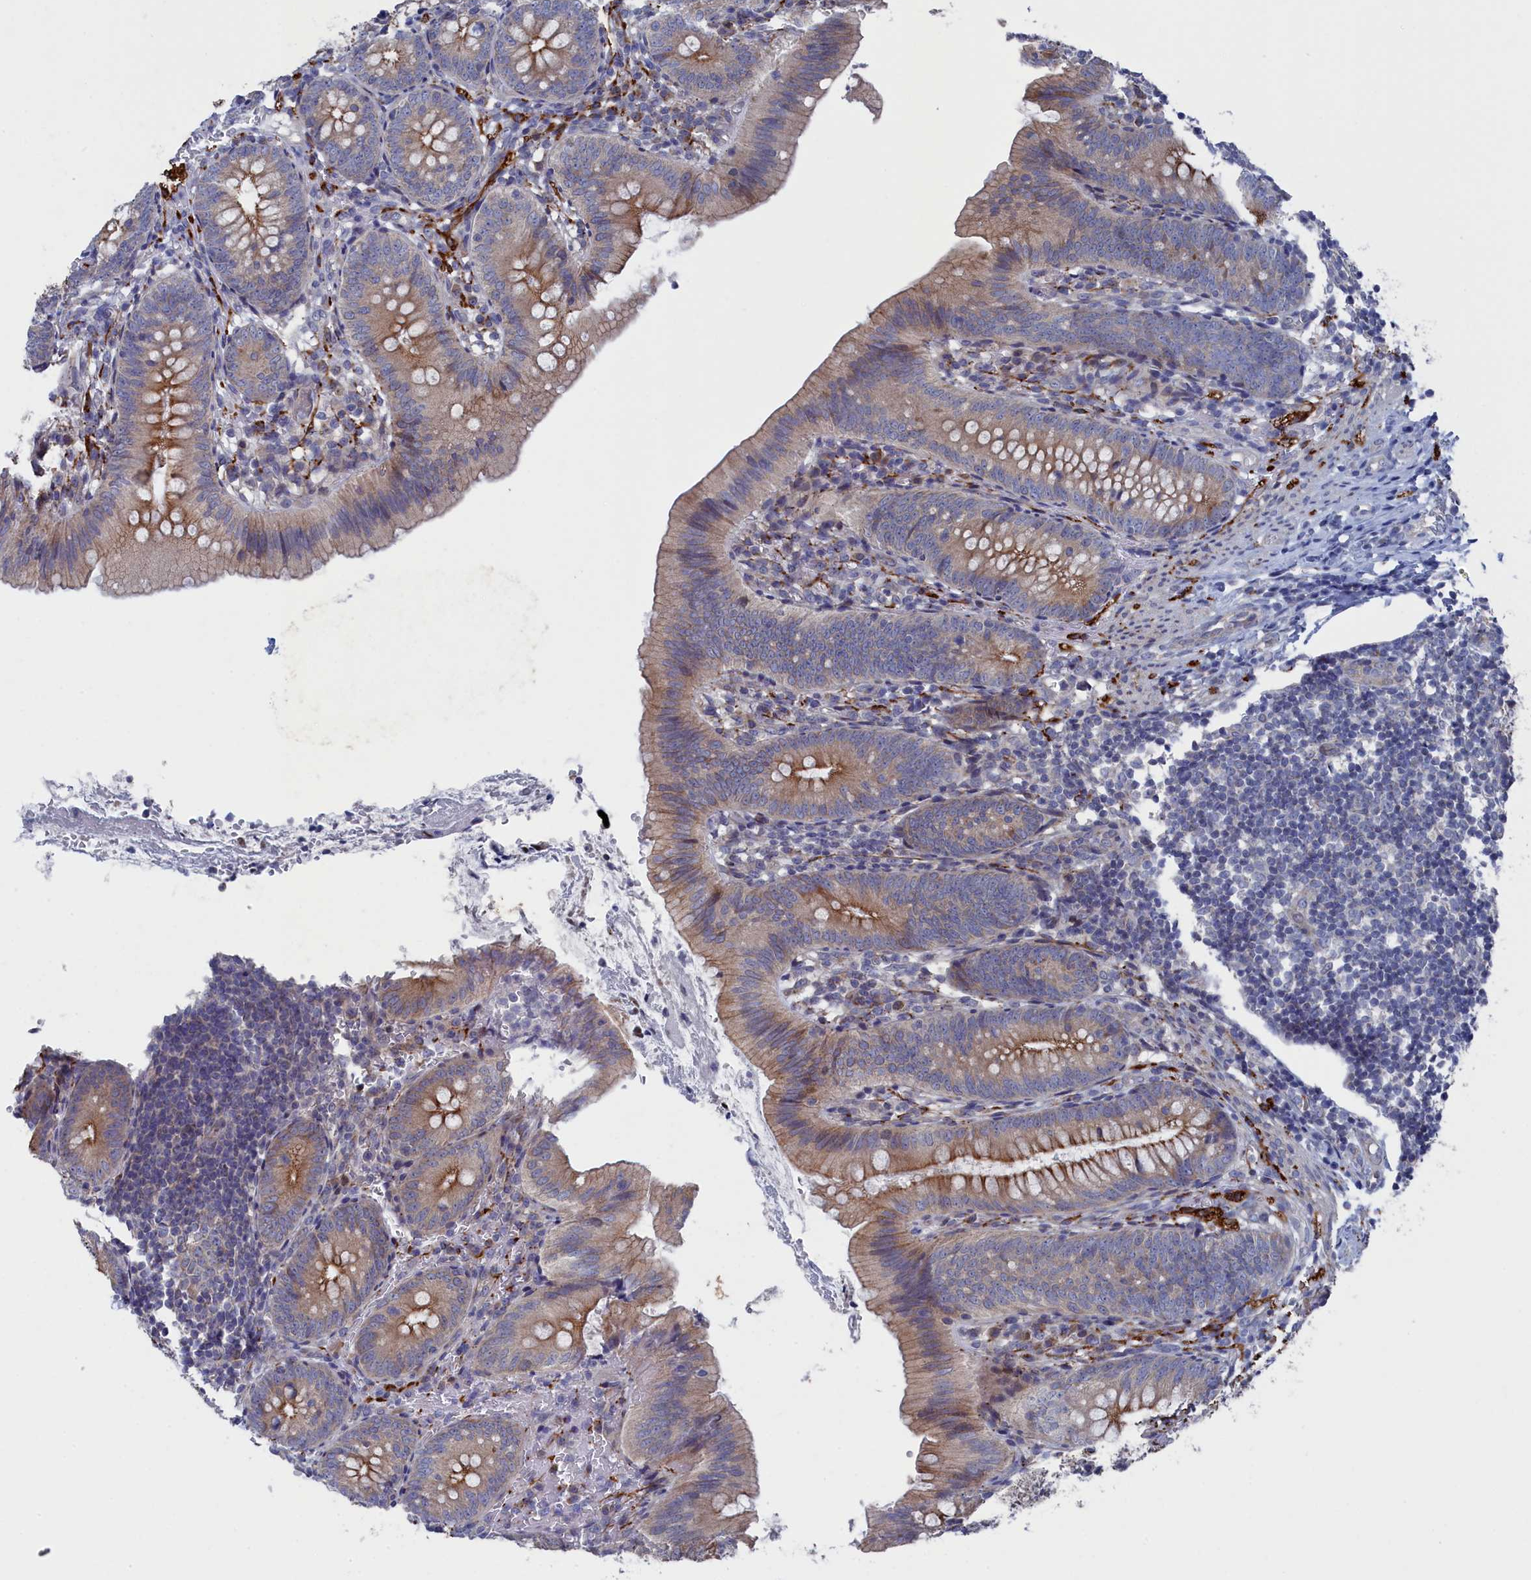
{"staining": {"intensity": "moderate", "quantity": ">75%", "location": "cytoplasmic/membranous"}, "tissue": "appendix", "cell_type": "Glandular cells", "image_type": "normal", "snomed": [{"axis": "morphology", "description": "Normal tissue, NOS"}, {"axis": "topography", "description": "Appendix"}], "caption": "Benign appendix was stained to show a protein in brown. There is medium levels of moderate cytoplasmic/membranous staining in about >75% of glandular cells.", "gene": "TMEM161A", "patient": {"sex": "male", "age": 1}}